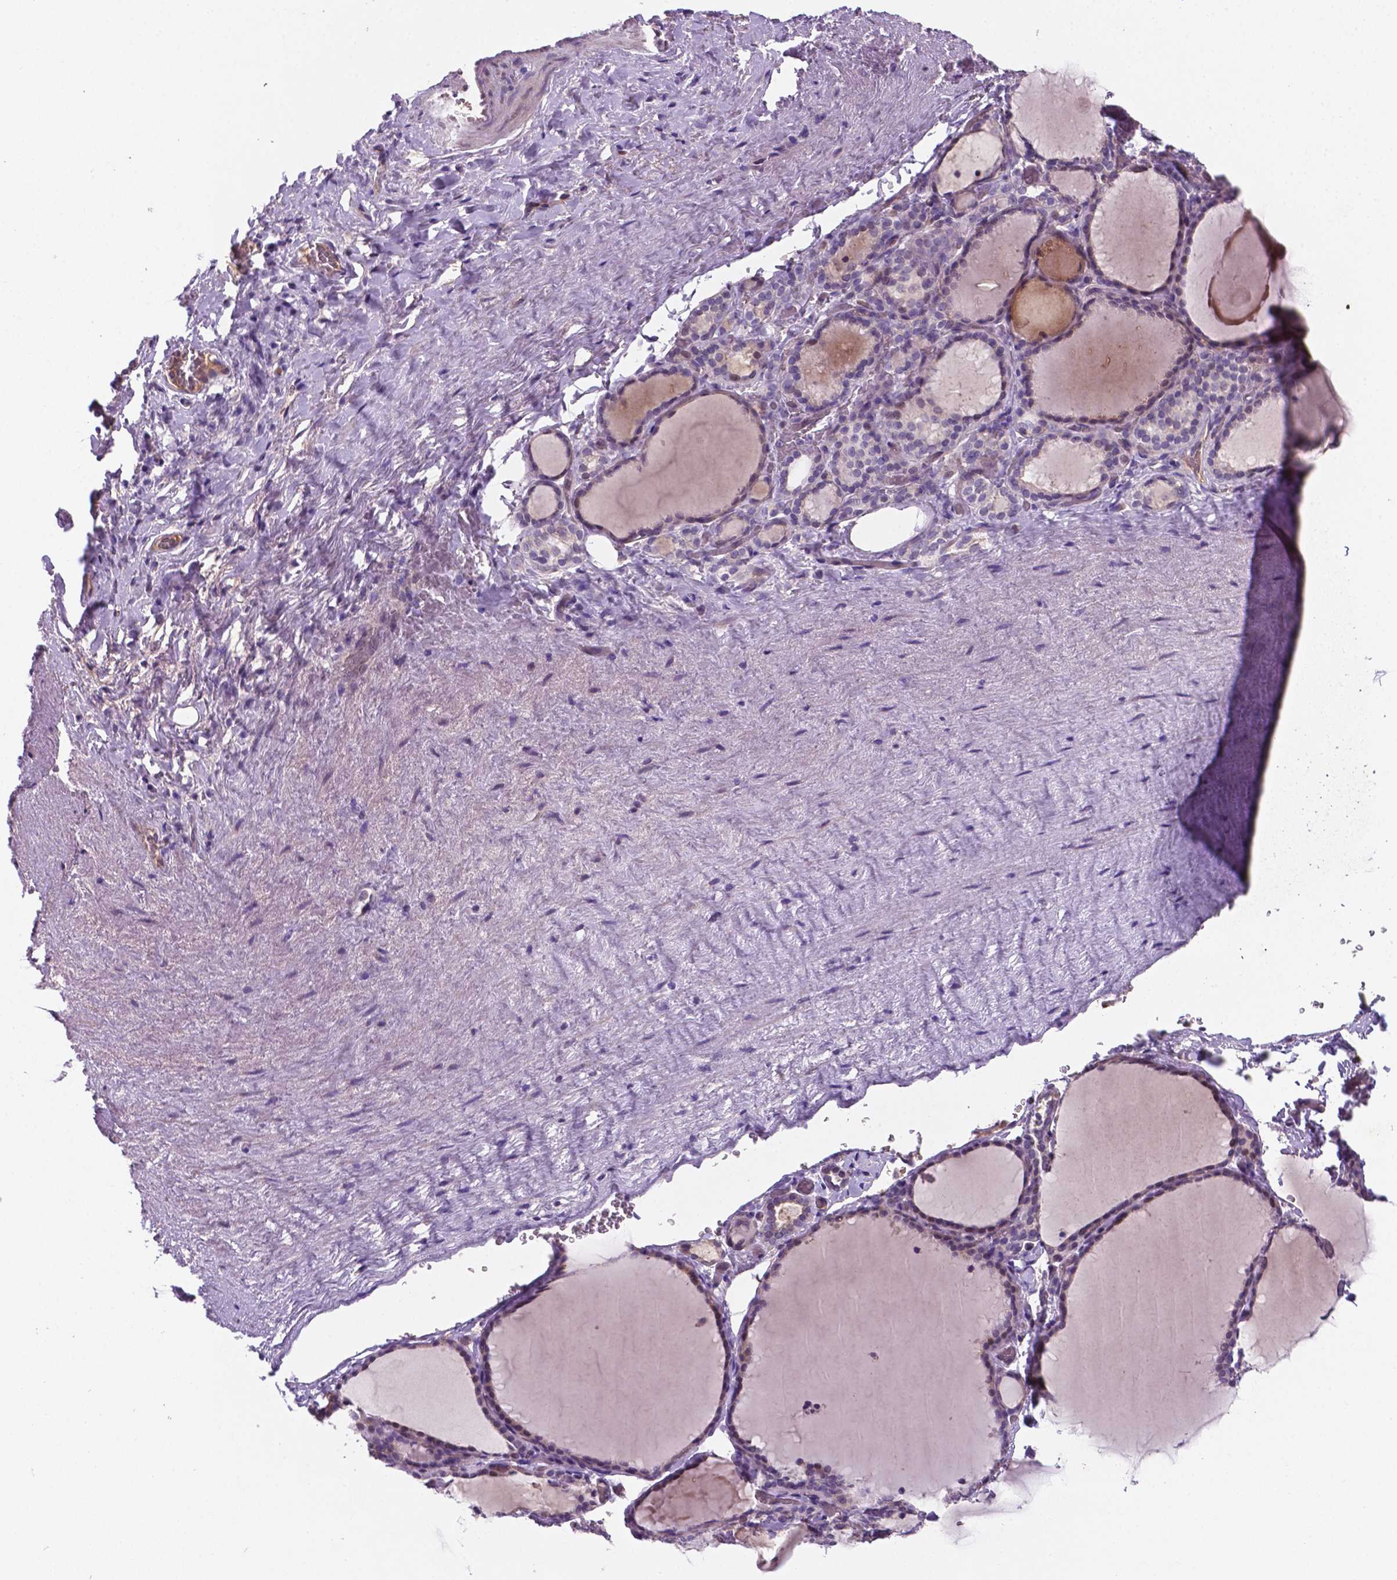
{"staining": {"intensity": "weak", "quantity": ">75%", "location": "cytoplasmic/membranous"}, "tissue": "thyroid gland", "cell_type": "Glandular cells", "image_type": "normal", "snomed": [{"axis": "morphology", "description": "Normal tissue, NOS"}, {"axis": "topography", "description": "Thyroid gland"}], "caption": "Brown immunohistochemical staining in unremarkable human thyroid gland exhibits weak cytoplasmic/membranous positivity in about >75% of glandular cells. (Brightfield microscopy of DAB IHC at high magnification).", "gene": "TM4SF20", "patient": {"sex": "female", "age": 22}}